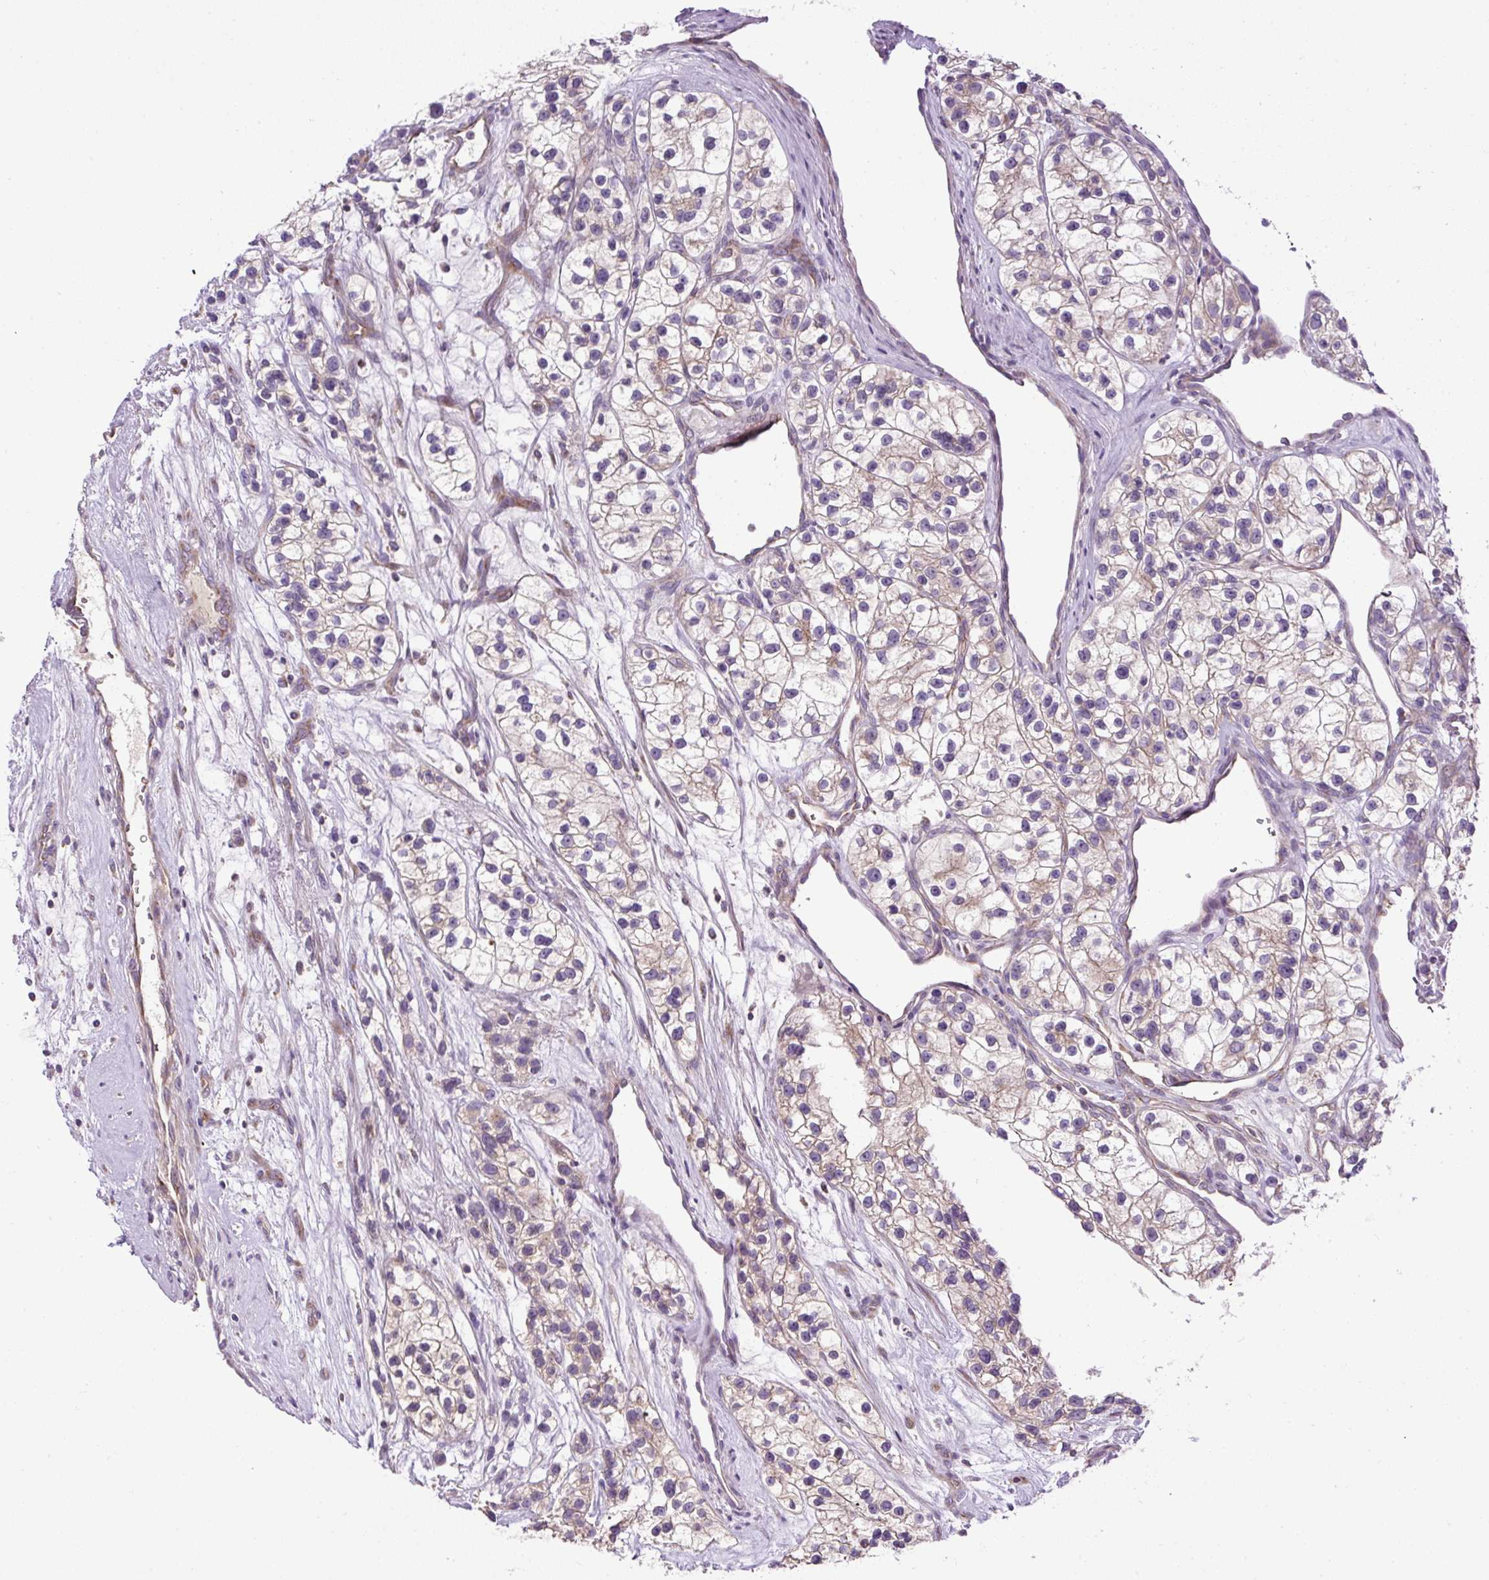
{"staining": {"intensity": "weak", "quantity": "25%-75%", "location": "cytoplasmic/membranous"}, "tissue": "renal cancer", "cell_type": "Tumor cells", "image_type": "cancer", "snomed": [{"axis": "morphology", "description": "Adenocarcinoma, NOS"}, {"axis": "topography", "description": "Kidney"}], "caption": "An image of renal adenocarcinoma stained for a protein displays weak cytoplasmic/membranous brown staining in tumor cells.", "gene": "ZNF547", "patient": {"sex": "female", "age": 57}}